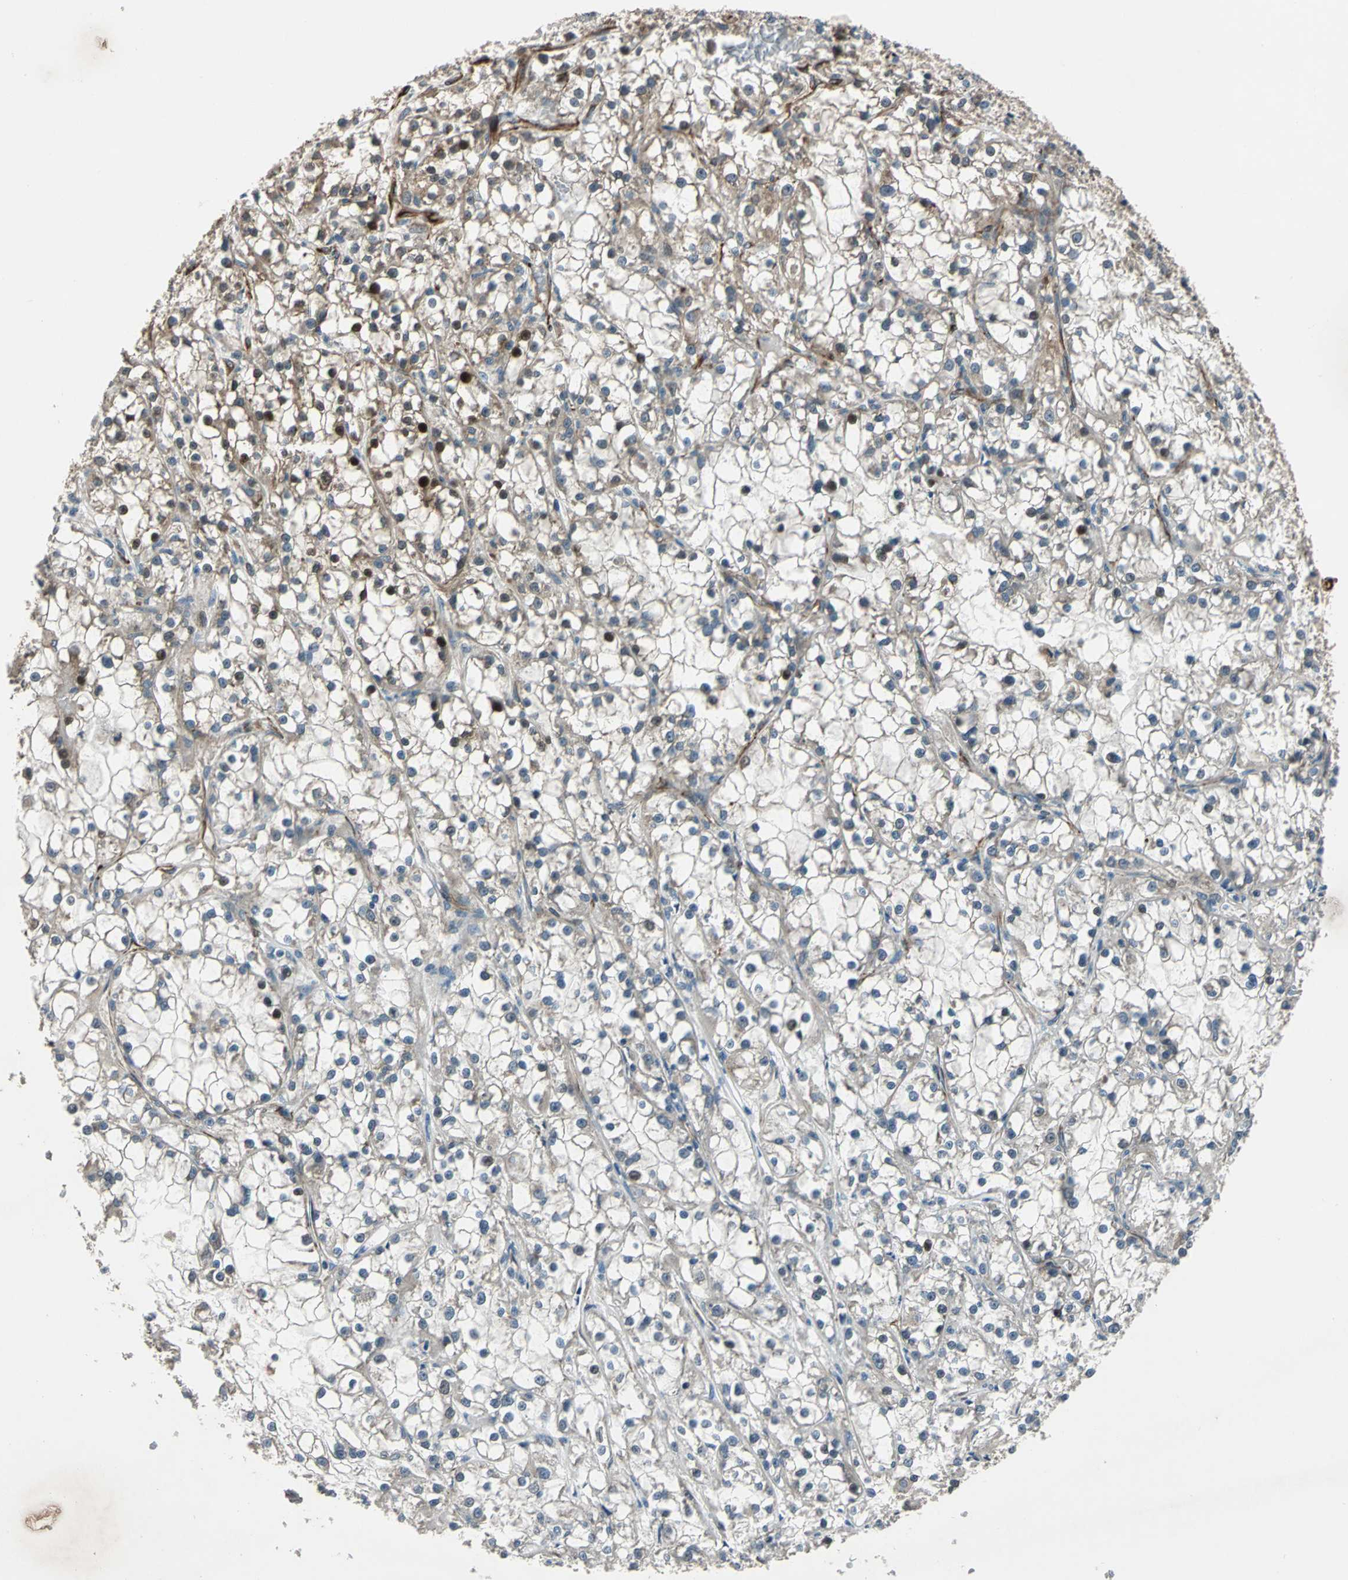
{"staining": {"intensity": "strong", "quantity": "25%-75%", "location": "cytoplasmic/membranous,nuclear"}, "tissue": "renal cancer", "cell_type": "Tumor cells", "image_type": "cancer", "snomed": [{"axis": "morphology", "description": "Adenocarcinoma, NOS"}, {"axis": "topography", "description": "Kidney"}], "caption": "An image showing strong cytoplasmic/membranous and nuclear staining in about 25%-75% of tumor cells in renal adenocarcinoma, as visualized by brown immunohistochemical staining.", "gene": "EXD2", "patient": {"sex": "female", "age": 52}}